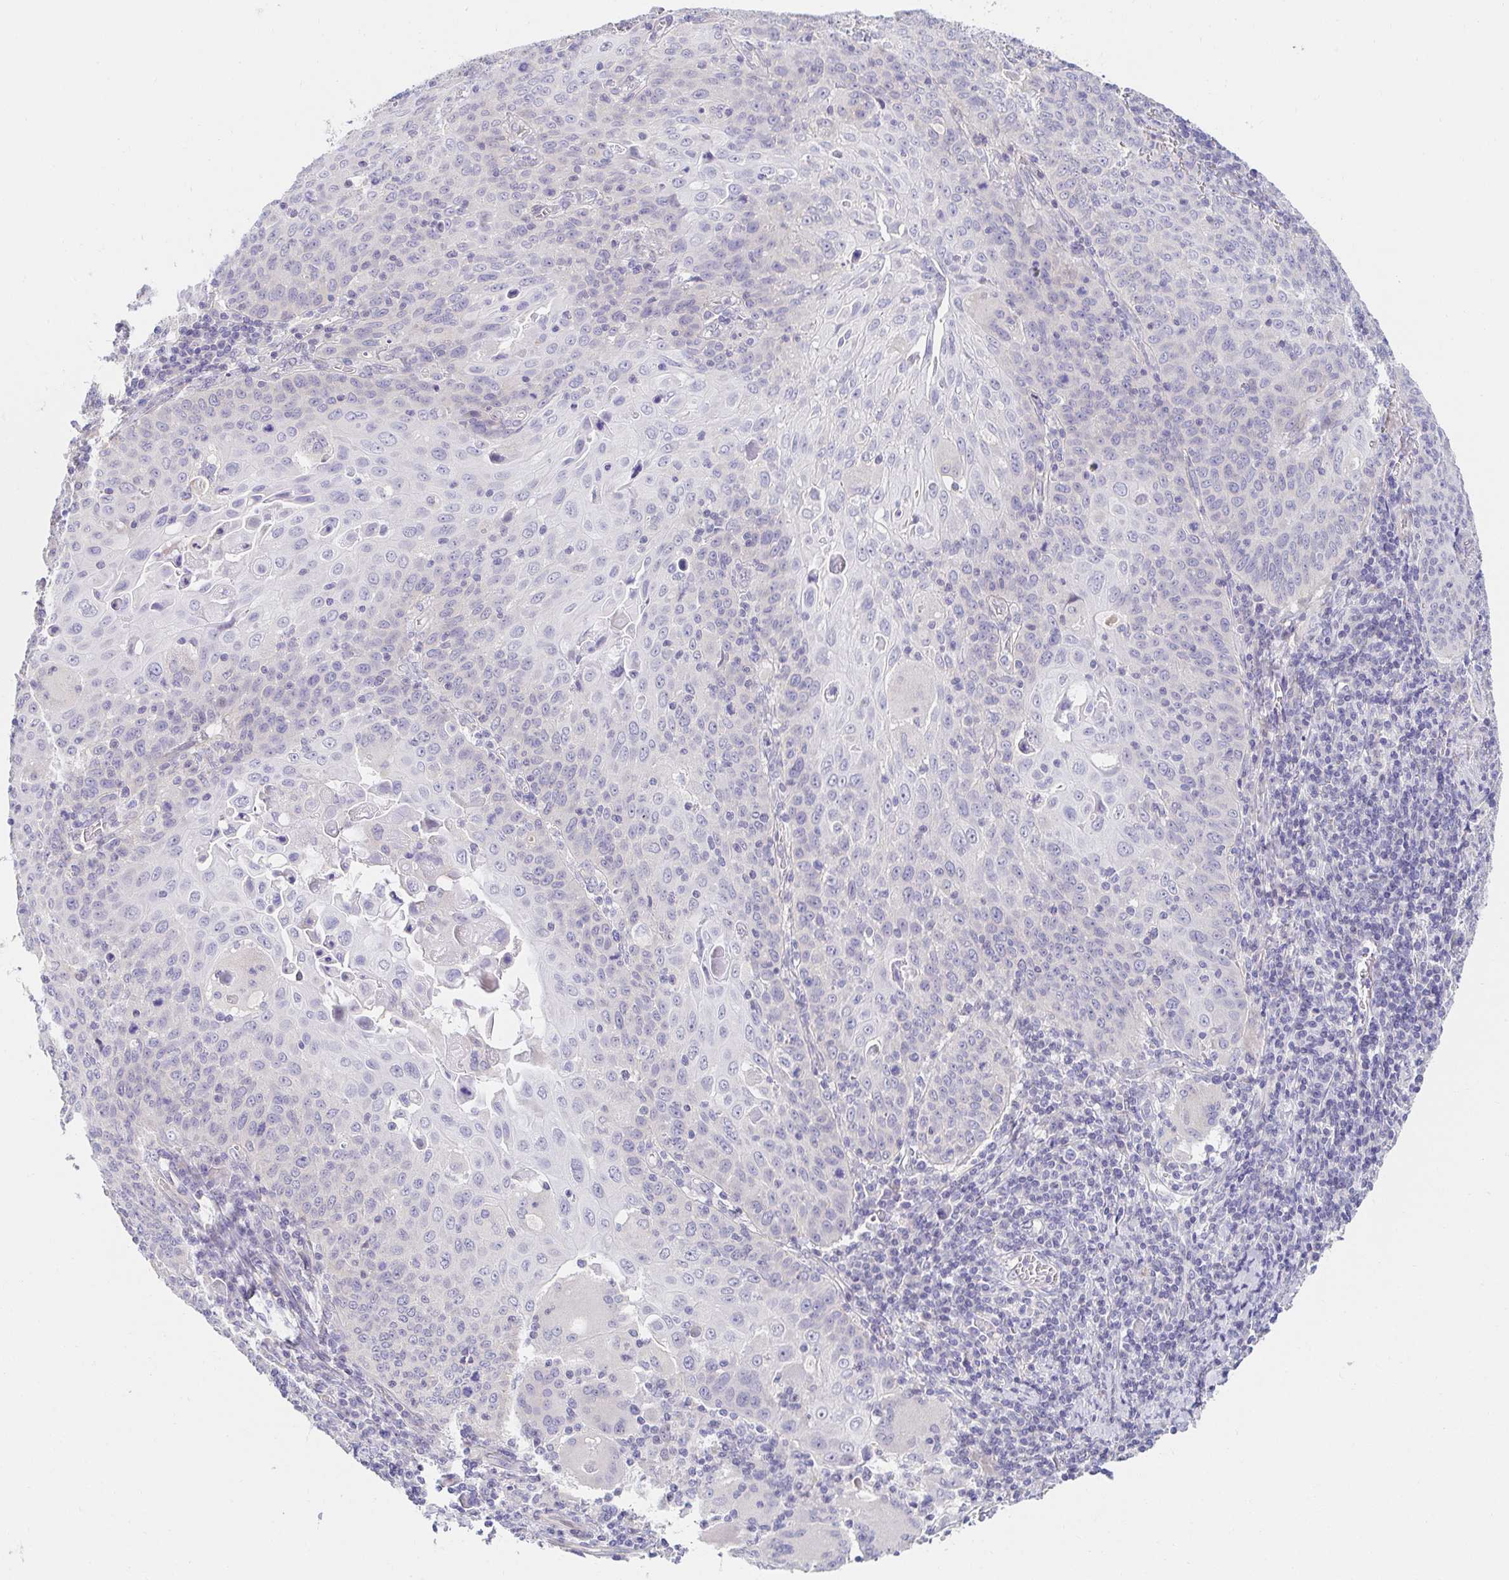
{"staining": {"intensity": "negative", "quantity": "none", "location": "none"}, "tissue": "cervical cancer", "cell_type": "Tumor cells", "image_type": "cancer", "snomed": [{"axis": "morphology", "description": "Squamous cell carcinoma, NOS"}, {"axis": "topography", "description": "Cervix"}], "caption": "DAB immunohistochemical staining of human squamous cell carcinoma (cervical) reveals no significant positivity in tumor cells.", "gene": "AKAP14", "patient": {"sex": "female", "age": 65}}